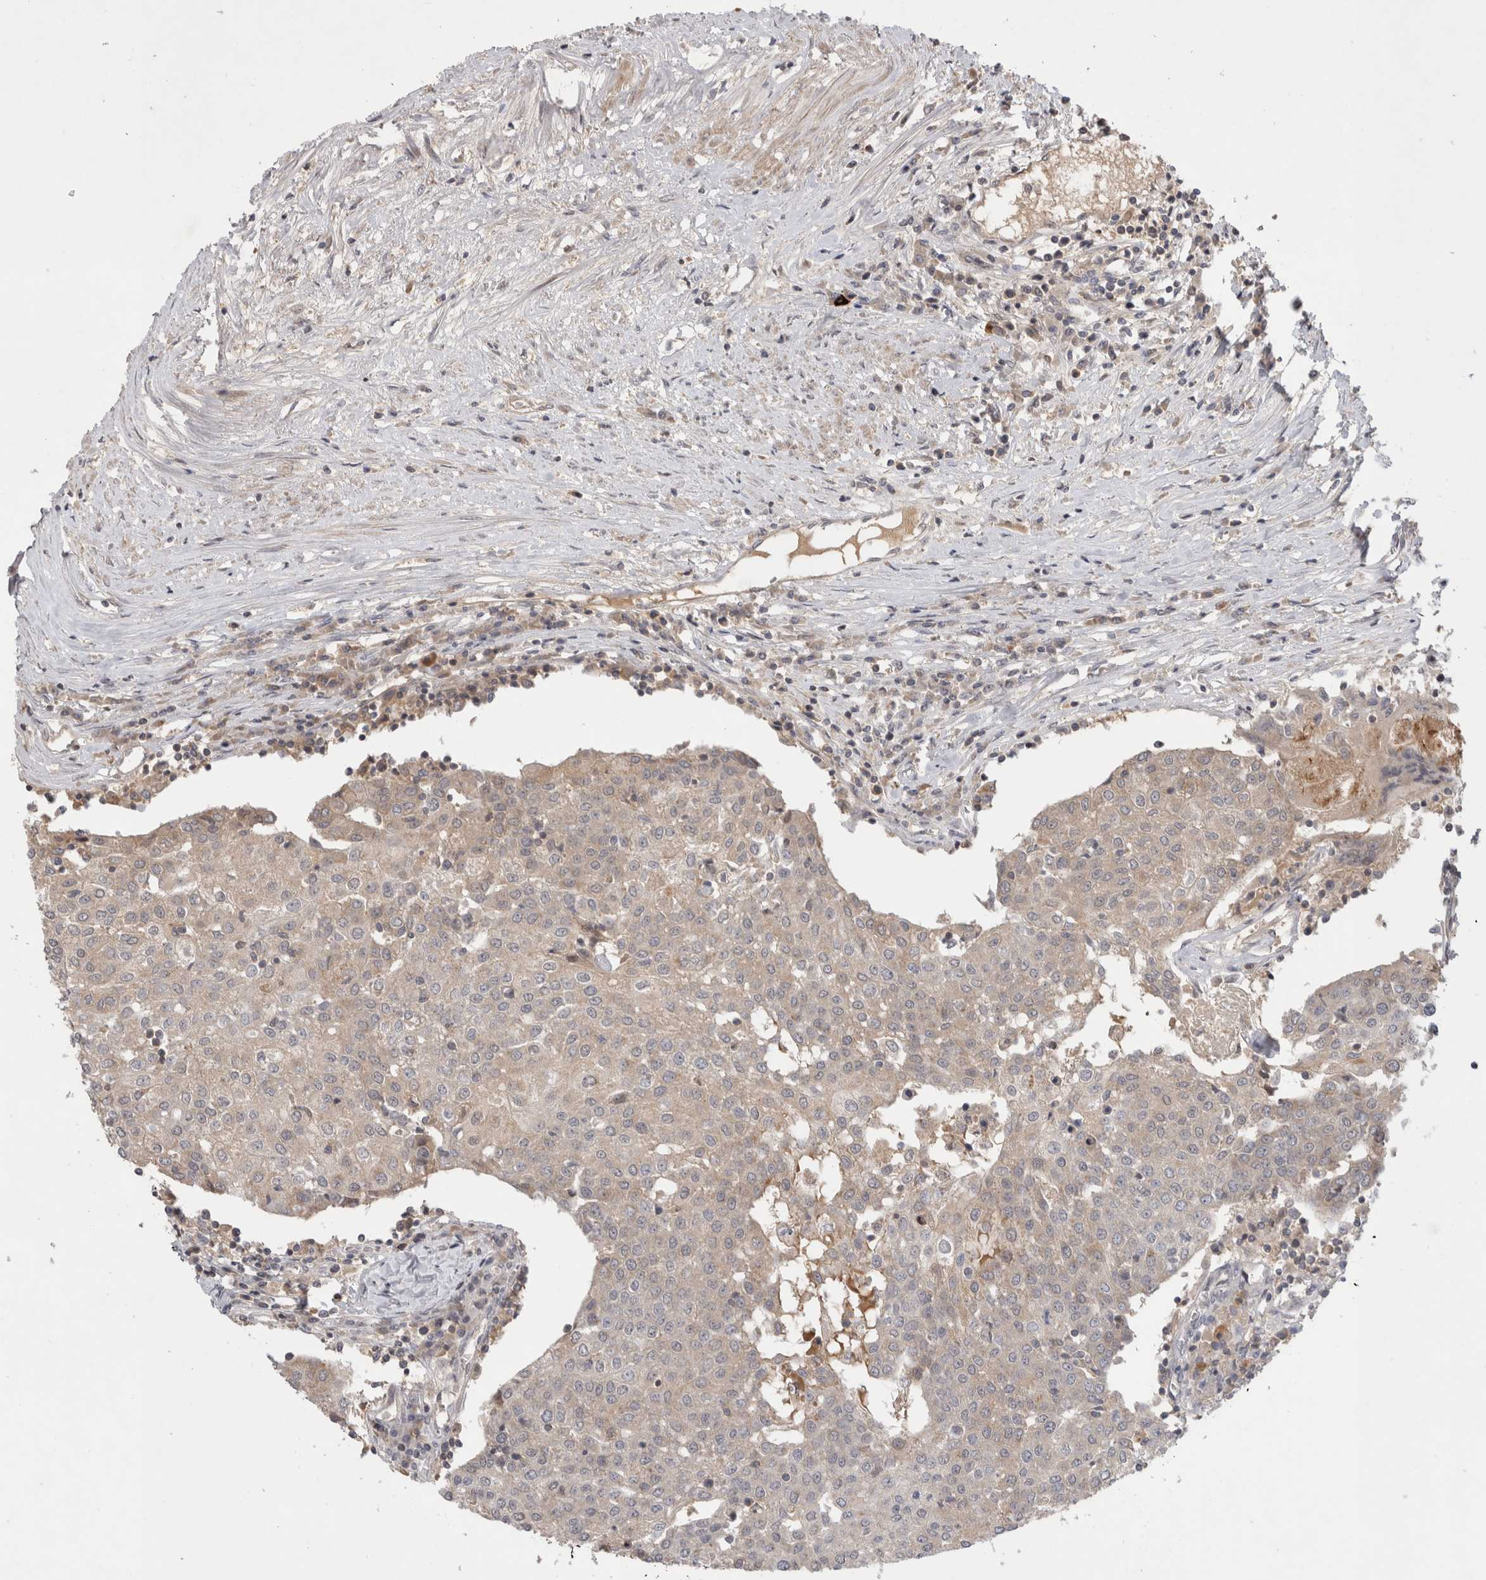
{"staining": {"intensity": "negative", "quantity": "none", "location": "none"}, "tissue": "urothelial cancer", "cell_type": "Tumor cells", "image_type": "cancer", "snomed": [{"axis": "morphology", "description": "Urothelial carcinoma, High grade"}, {"axis": "topography", "description": "Urinary bladder"}], "caption": "Immunohistochemical staining of human high-grade urothelial carcinoma demonstrates no significant expression in tumor cells.", "gene": "PLEKHM1", "patient": {"sex": "female", "age": 85}}